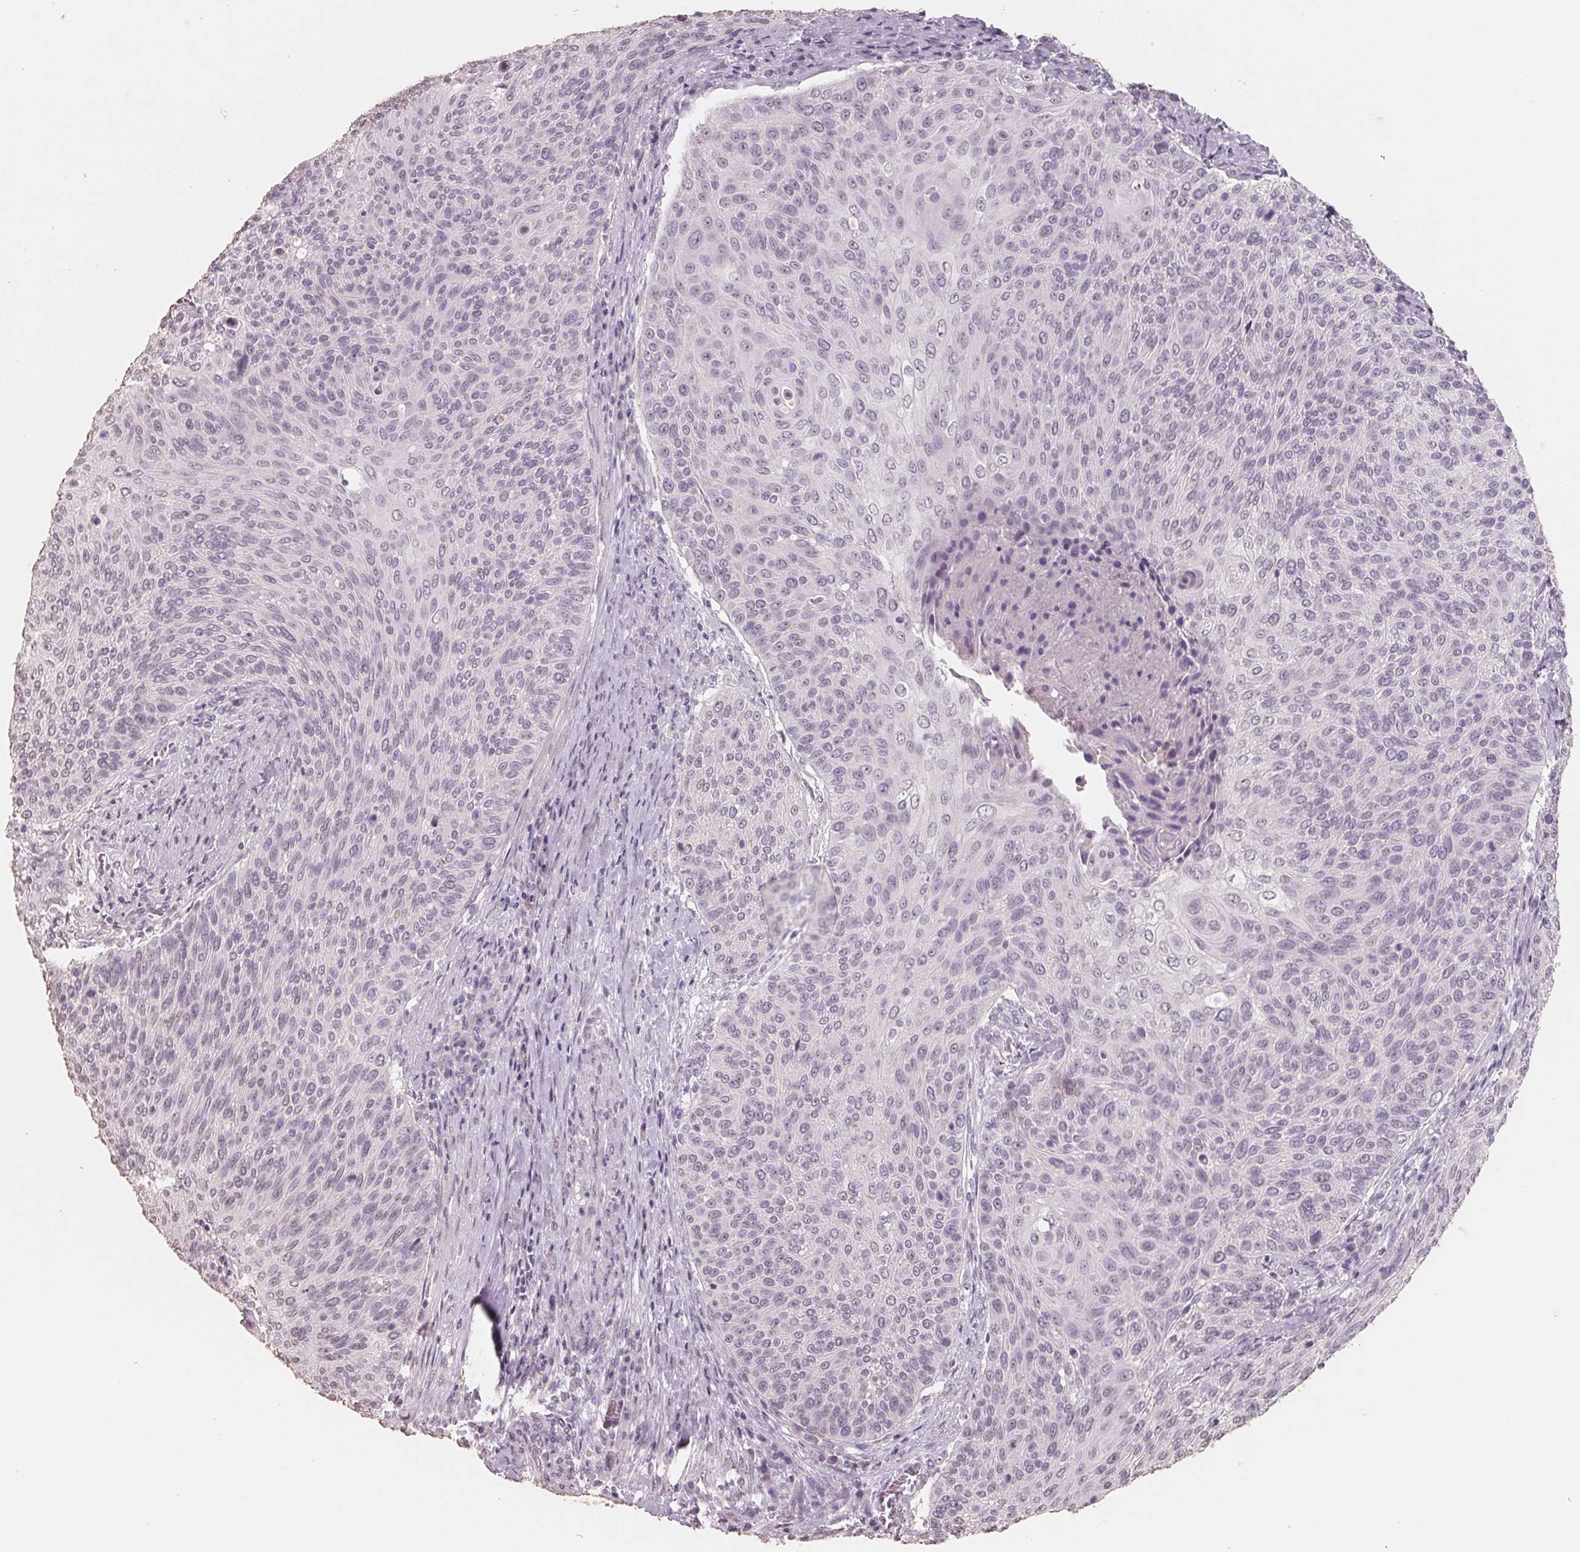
{"staining": {"intensity": "negative", "quantity": "none", "location": "none"}, "tissue": "cervical cancer", "cell_type": "Tumor cells", "image_type": "cancer", "snomed": [{"axis": "morphology", "description": "Squamous cell carcinoma, NOS"}, {"axis": "topography", "description": "Cervix"}], "caption": "Protein analysis of cervical cancer exhibits no significant positivity in tumor cells.", "gene": "FTCD", "patient": {"sex": "female", "age": 31}}